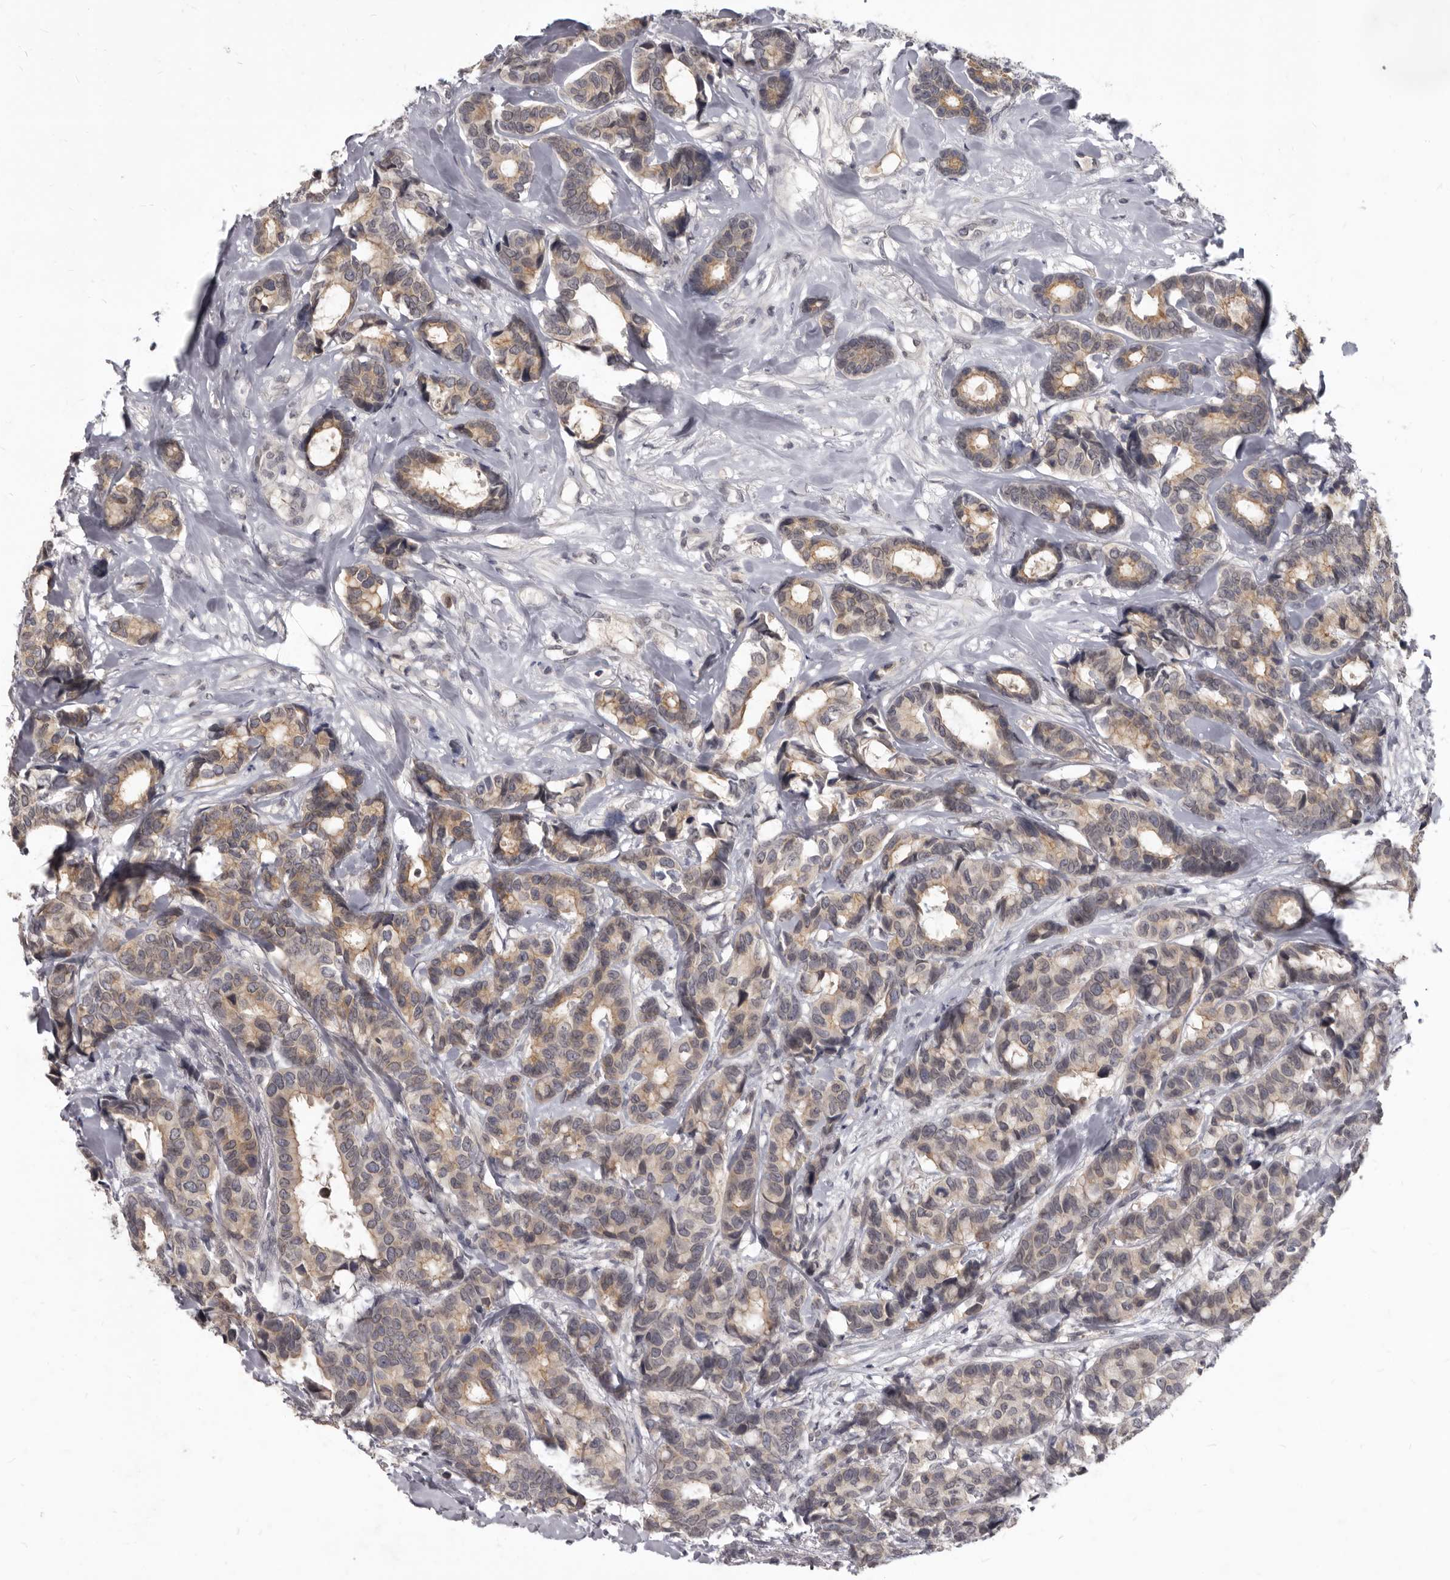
{"staining": {"intensity": "weak", "quantity": "25%-75%", "location": "cytoplasmic/membranous"}, "tissue": "breast cancer", "cell_type": "Tumor cells", "image_type": "cancer", "snomed": [{"axis": "morphology", "description": "Duct carcinoma"}, {"axis": "topography", "description": "Breast"}], "caption": "Infiltrating ductal carcinoma (breast) stained with IHC demonstrates weak cytoplasmic/membranous staining in approximately 25%-75% of tumor cells. The staining was performed using DAB (3,3'-diaminobenzidine), with brown indicating positive protein expression. Nuclei are stained blue with hematoxylin.", "gene": "SULT1E1", "patient": {"sex": "female", "age": 87}}